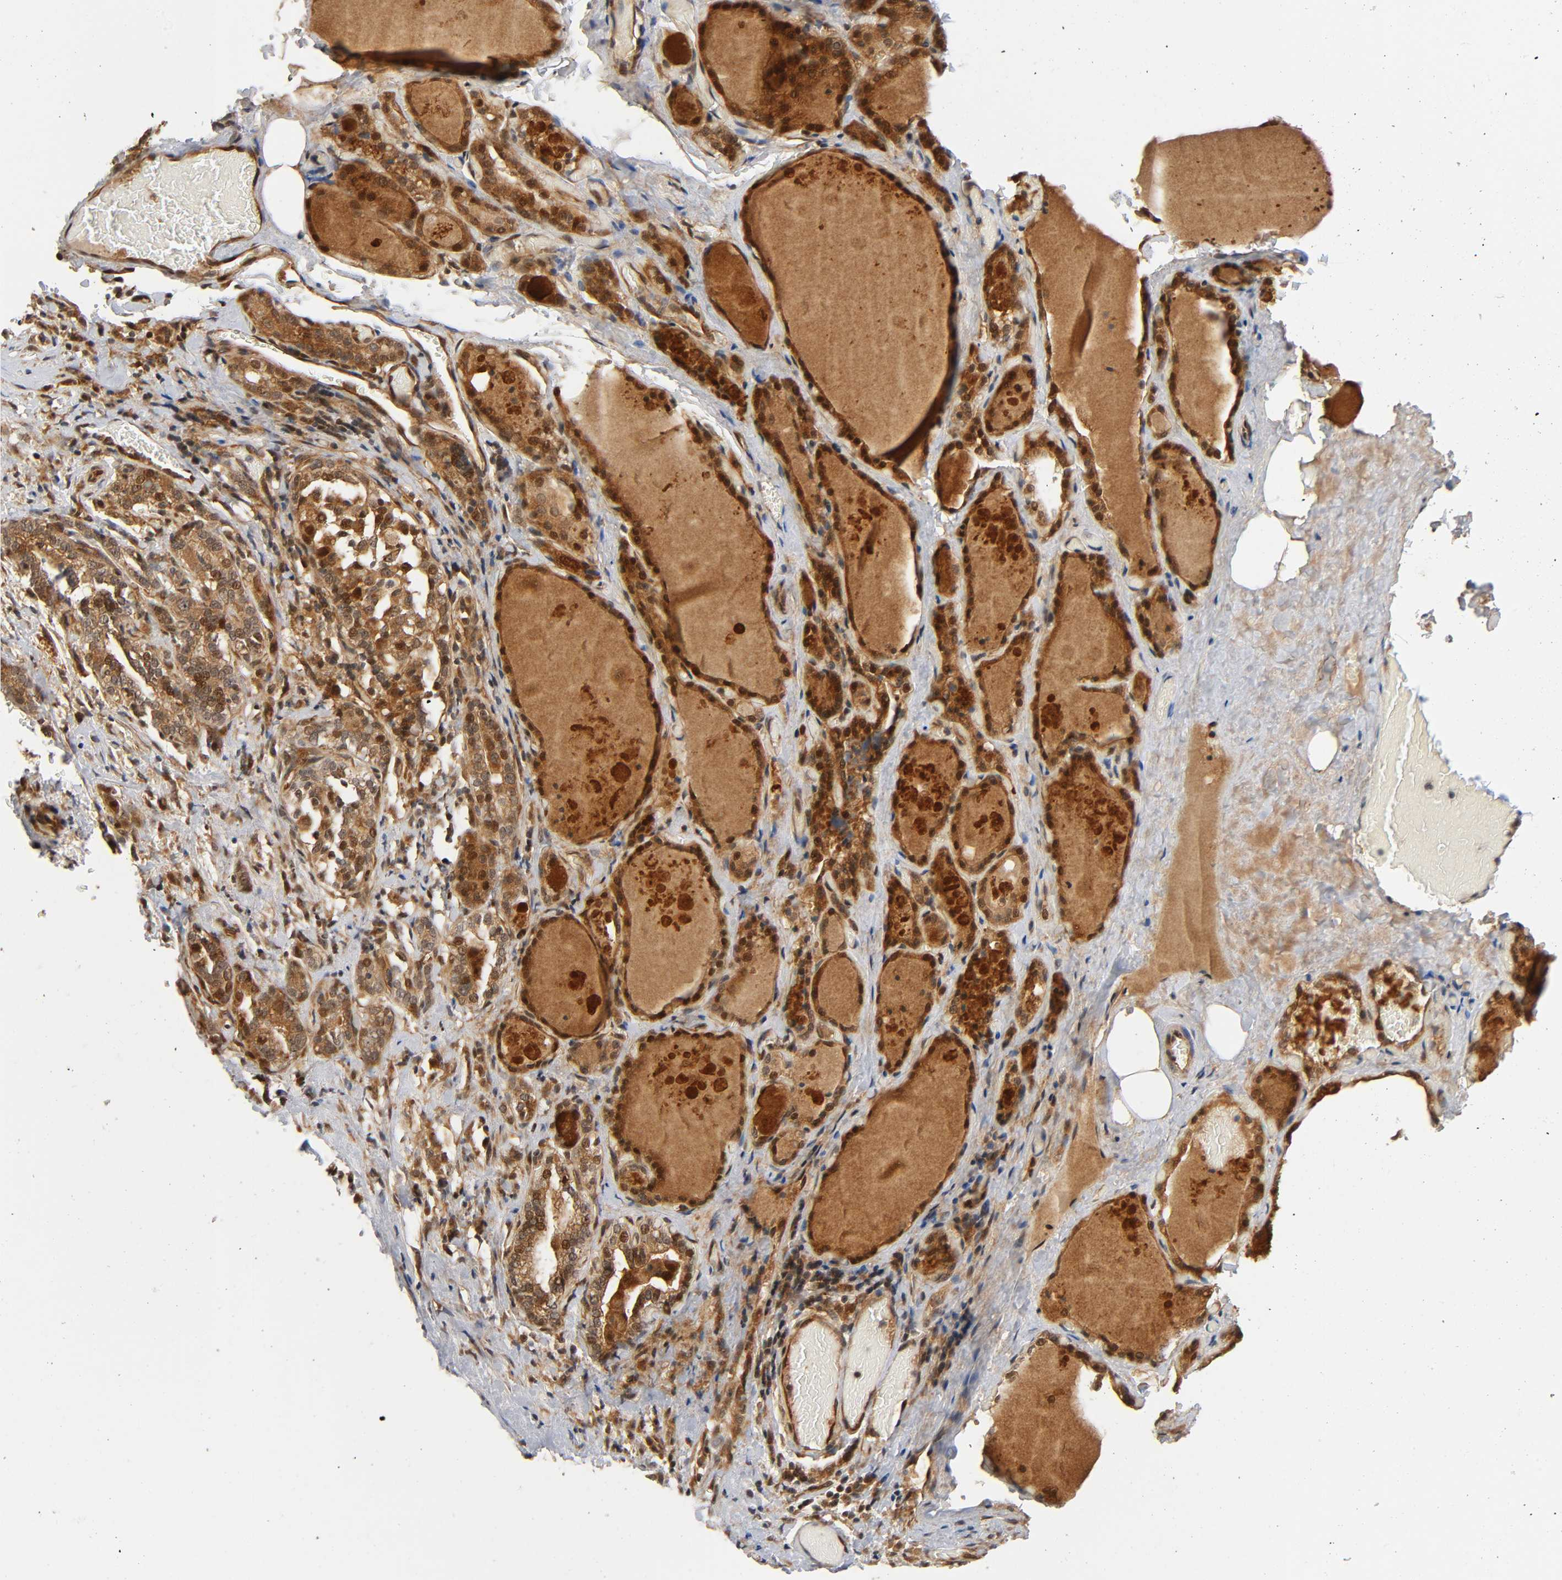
{"staining": {"intensity": "moderate", "quantity": ">75%", "location": "cytoplasmic/membranous,nuclear"}, "tissue": "thyroid gland", "cell_type": "Glandular cells", "image_type": "normal", "snomed": [{"axis": "morphology", "description": "Normal tissue, NOS"}, {"axis": "topography", "description": "Thyroid gland"}], "caption": "High-magnification brightfield microscopy of unremarkable thyroid gland stained with DAB (brown) and counterstained with hematoxylin (blue). glandular cells exhibit moderate cytoplasmic/membranous,nuclear expression is identified in approximately>75% of cells.", "gene": "IQCJ", "patient": {"sex": "male", "age": 61}}